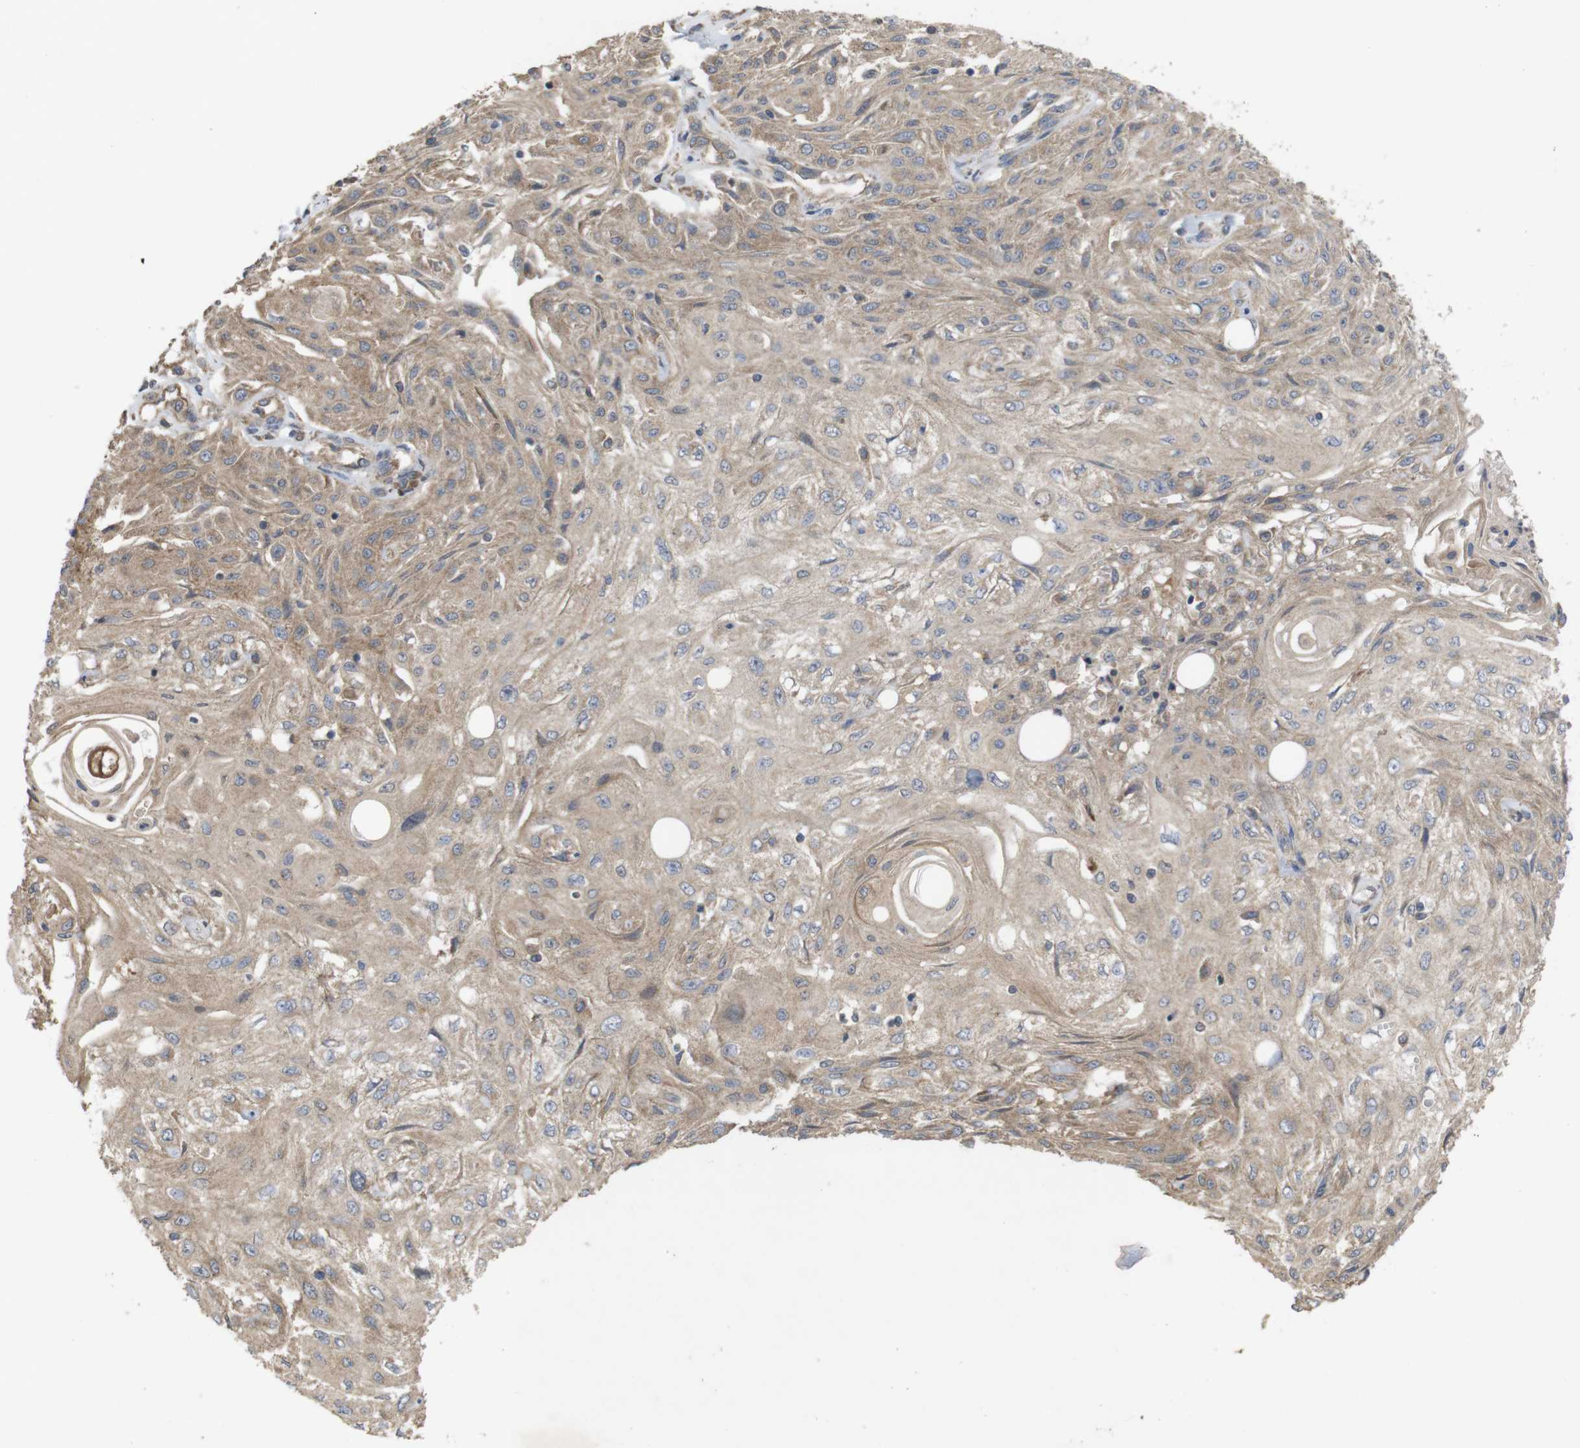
{"staining": {"intensity": "weak", "quantity": ">75%", "location": "cytoplasmic/membranous"}, "tissue": "skin cancer", "cell_type": "Tumor cells", "image_type": "cancer", "snomed": [{"axis": "morphology", "description": "Squamous cell carcinoma, NOS"}, {"axis": "topography", "description": "Skin"}], "caption": "Tumor cells exhibit low levels of weak cytoplasmic/membranous positivity in about >75% of cells in skin cancer.", "gene": "KCNS3", "patient": {"sex": "male", "age": 75}}